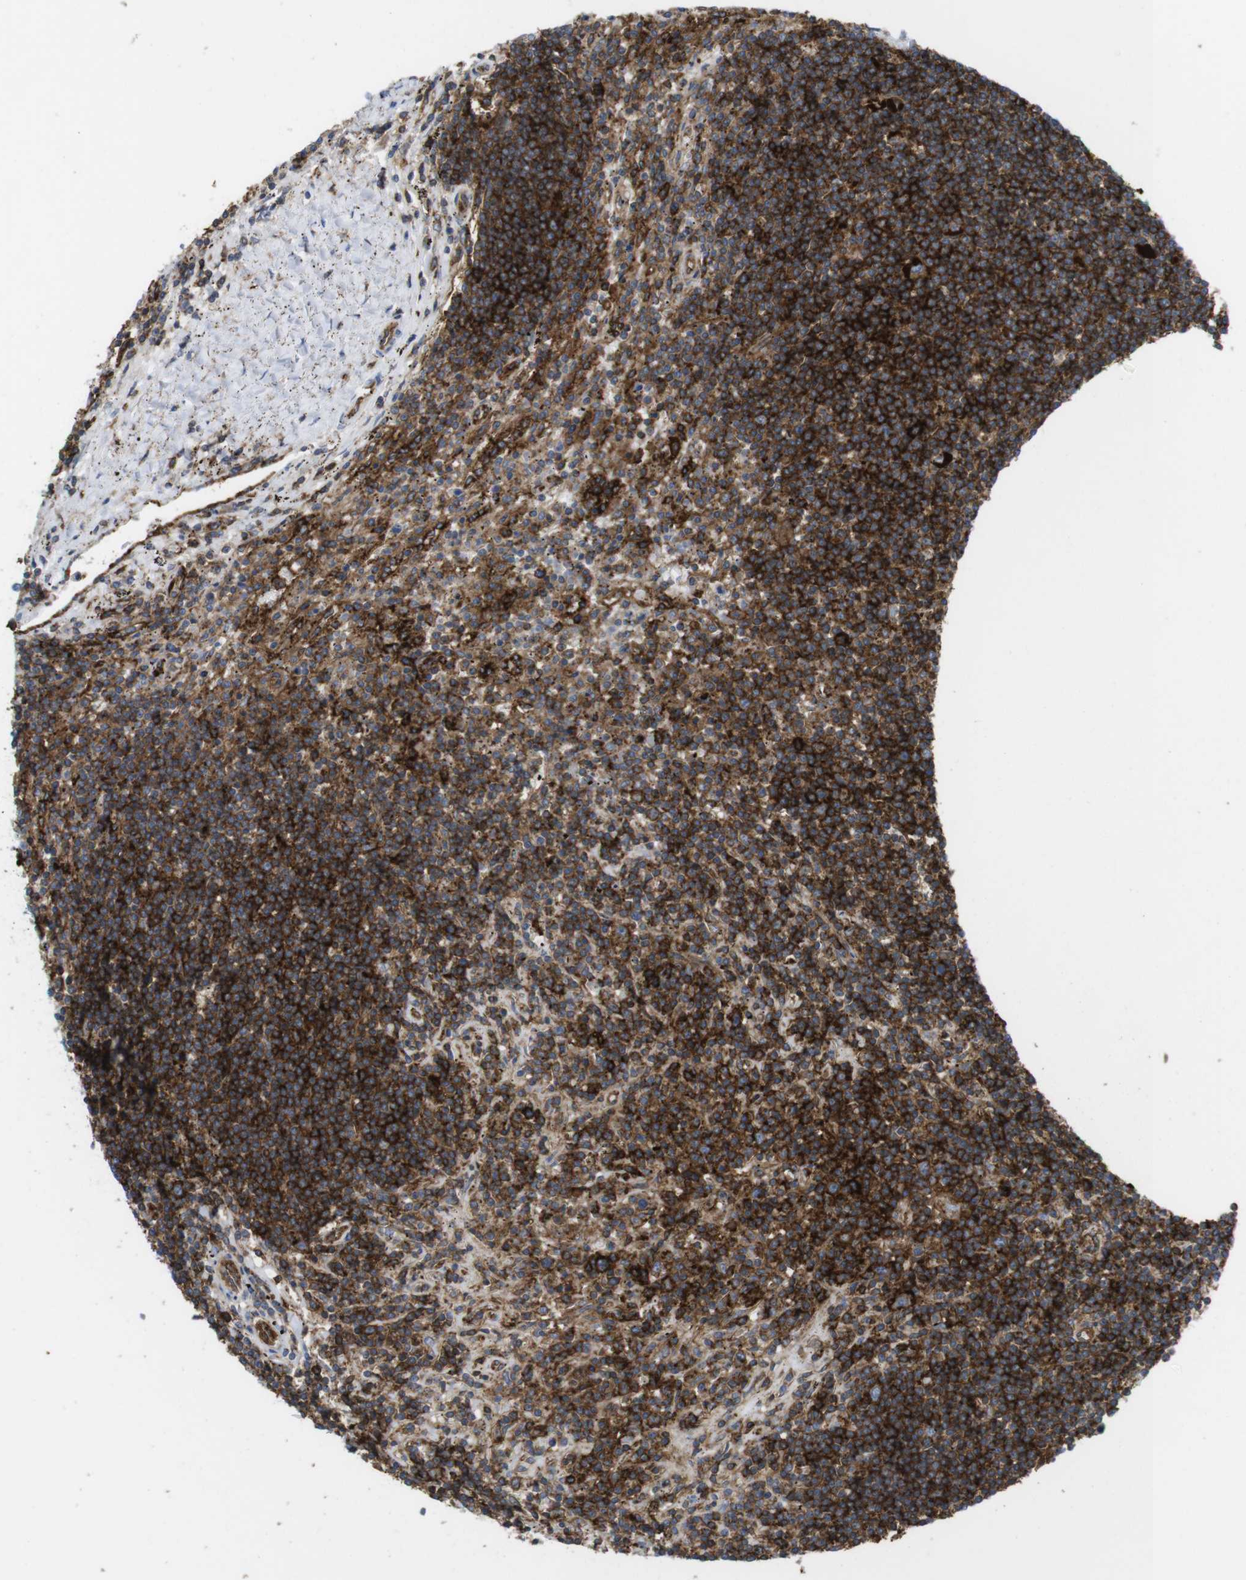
{"staining": {"intensity": "strong", "quantity": ">75%", "location": "cytoplasmic/membranous"}, "tissue": "lymphoma", "cell_type": "Tumor cells", "image_type": "cancer", "snomed": [{"axis": "morphology", "description": "Malignant lymphoma, non-Hodgkin's type, Low grade"}, {"axis": "topography", "description": "Spleen"}], "caption": "Lymphoma tissue displays strong cytoplasmic/membranous staining in about >75% of tumor cells (DAB = brown stain, brightfield microscopy at high magnification).", "gene": "CCR6", "patient": {"sex": "male", "age": 76}}